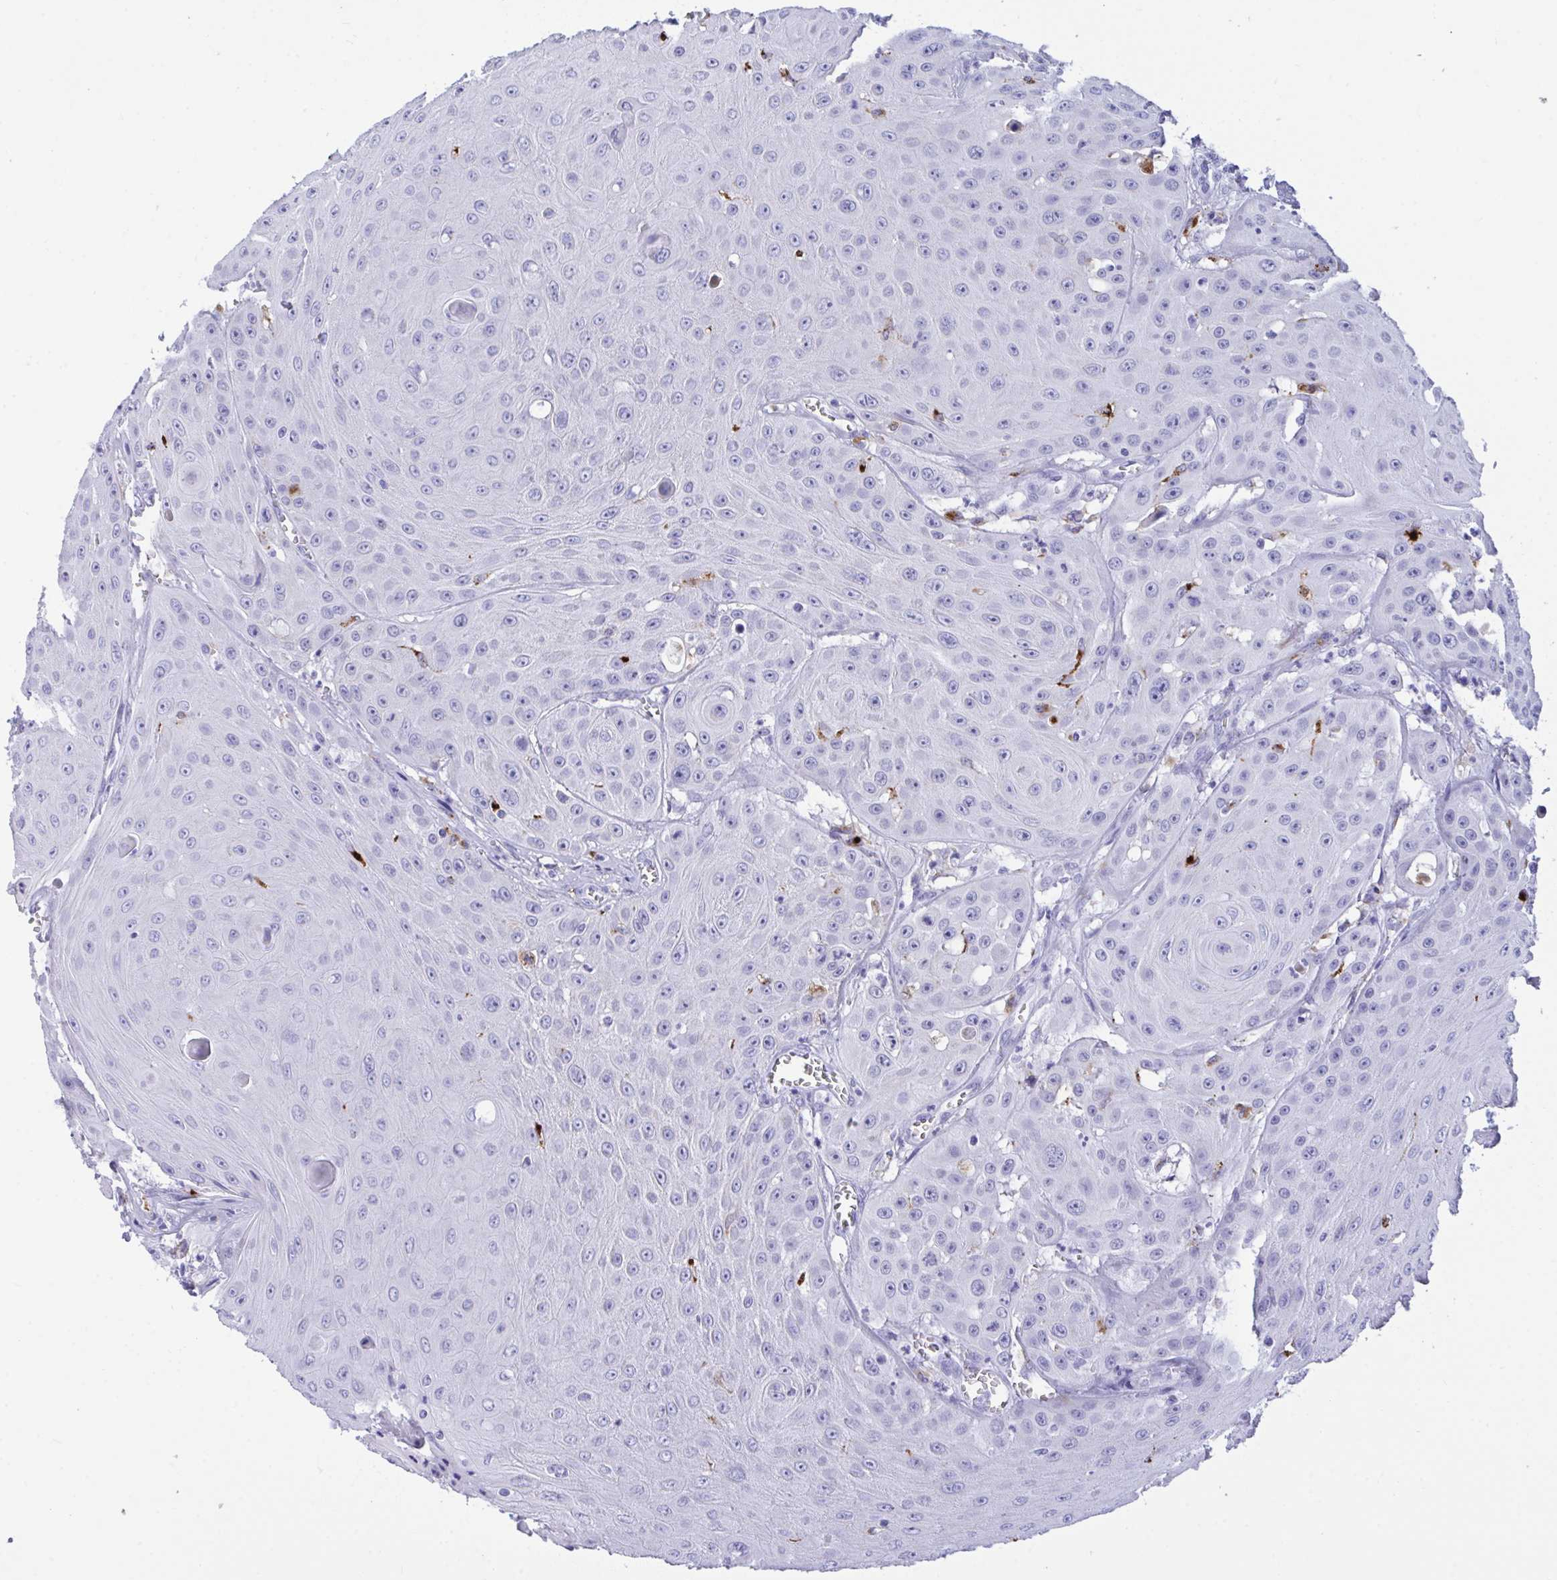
{"staining": {"intensity": "negative", "quantity": "none", "location": "none"}, "tissue": "head and neck cancer", "cell_type": "Tumor cells", "image_type": "cancer", "snomed": [{"axis": "morphology", "description": "Squamous cell carcinoma, NOS"}, {"axis": "topography", "description": "Oral tissue"}, {"axis": "topography", "description": "Head-Neck"}], "caption": "High magnification brightfield microscopy of head and neck cancer stained with DAB (brown) and counterstained with hematoxylin (blue): tumor cells show no significant positivity.", "gene": "CPVL", "patient": {"sex": "male", "age": 81}}